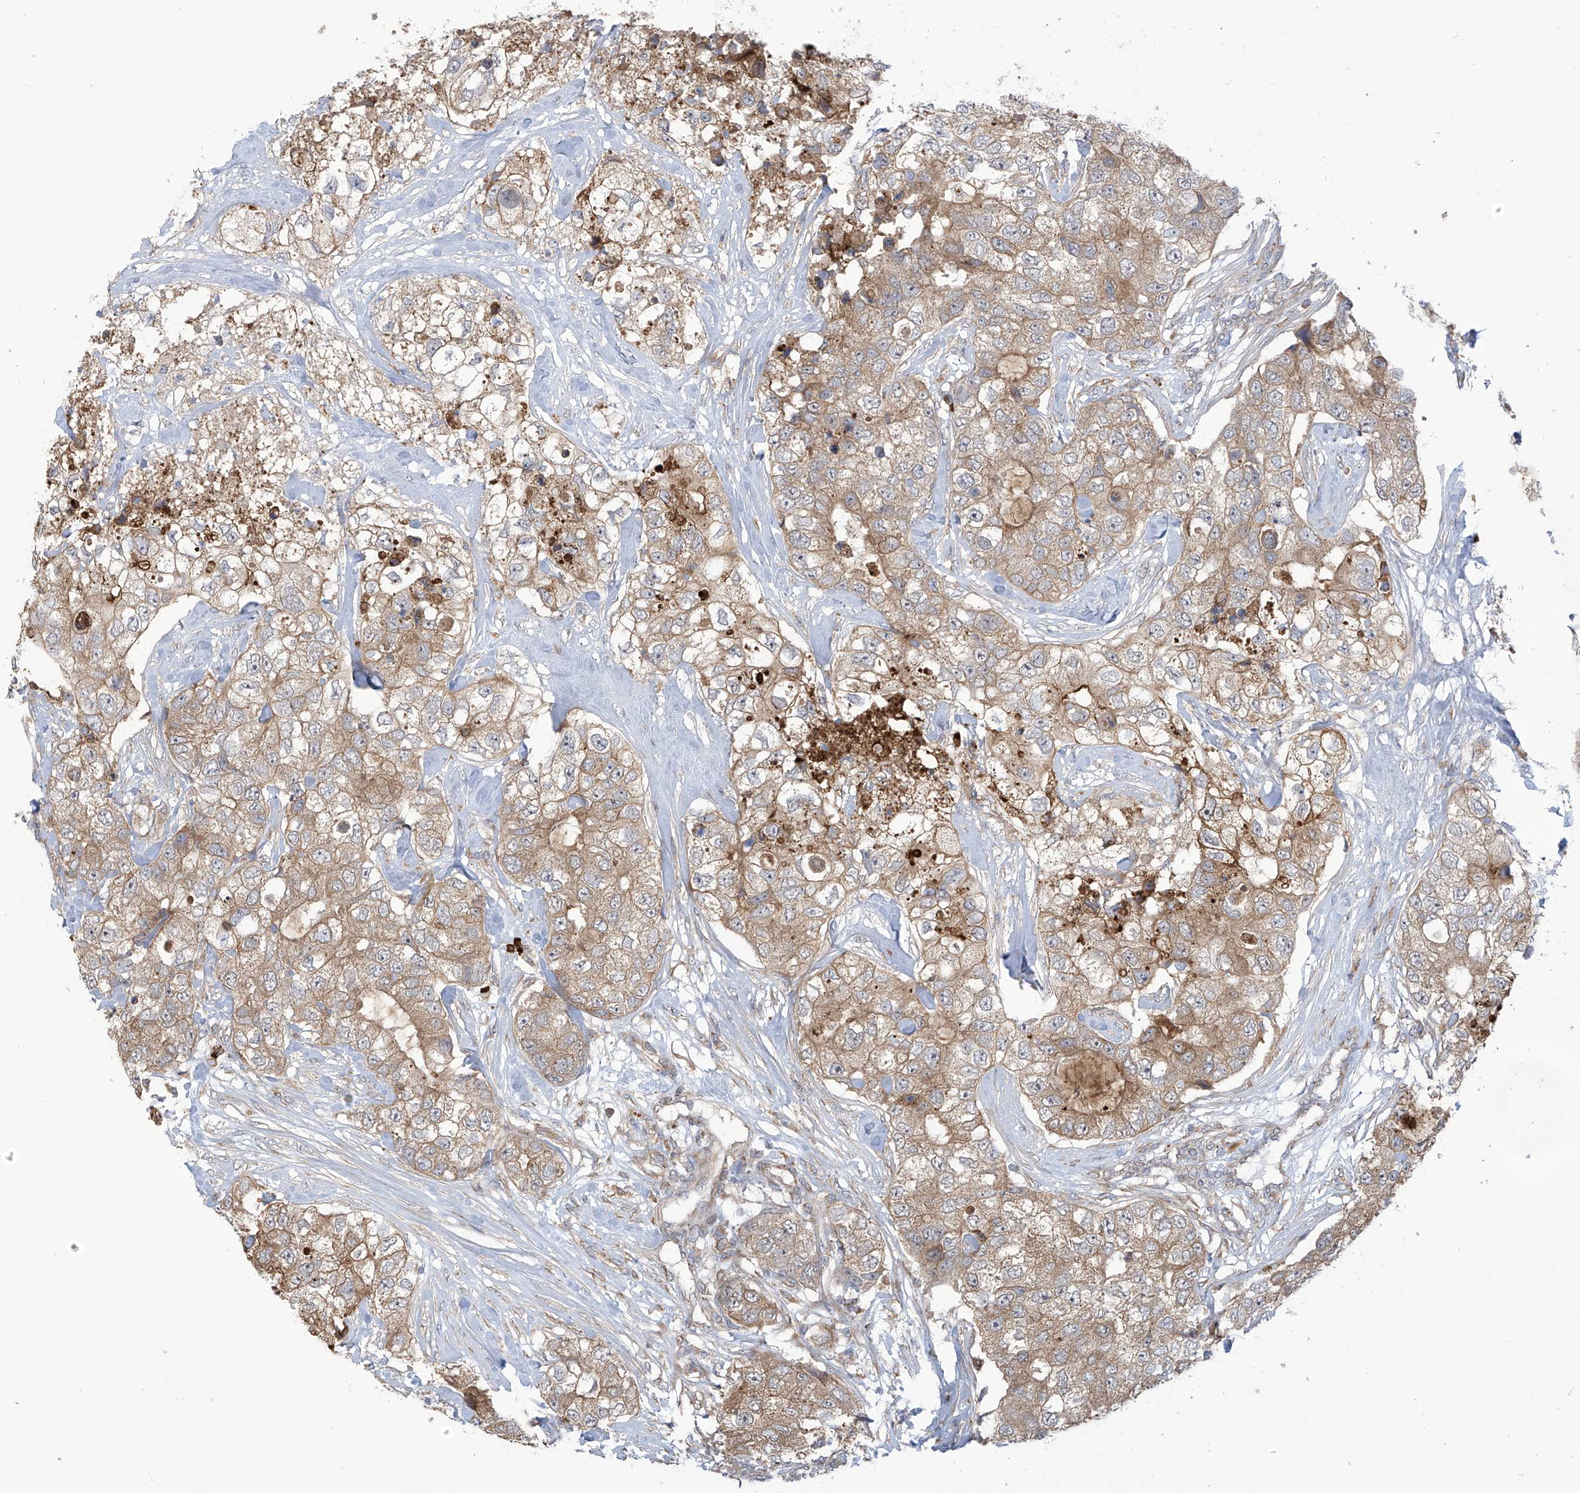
{"staining": {"intensity": "moderate", "quantity": "25%-75%", "location": "cytoplasmic/membranous"}, "tissue": "breast cancer", "cell_type": "Tumor cells", "image_type": "cancer", "snomed": [{"axis": "morphology", "description": "Duct carcinoma"}, {"axis": "topography", "description": "Breast"}], "caption": "This is an image of IHC staining of invasive ductal carcinoma (breast), which shows moderate staining in the cytoplasmic/membranous of tumor cells.", "gene": "KIAA1522", "patient": {"sex": "female", "age": 62}}